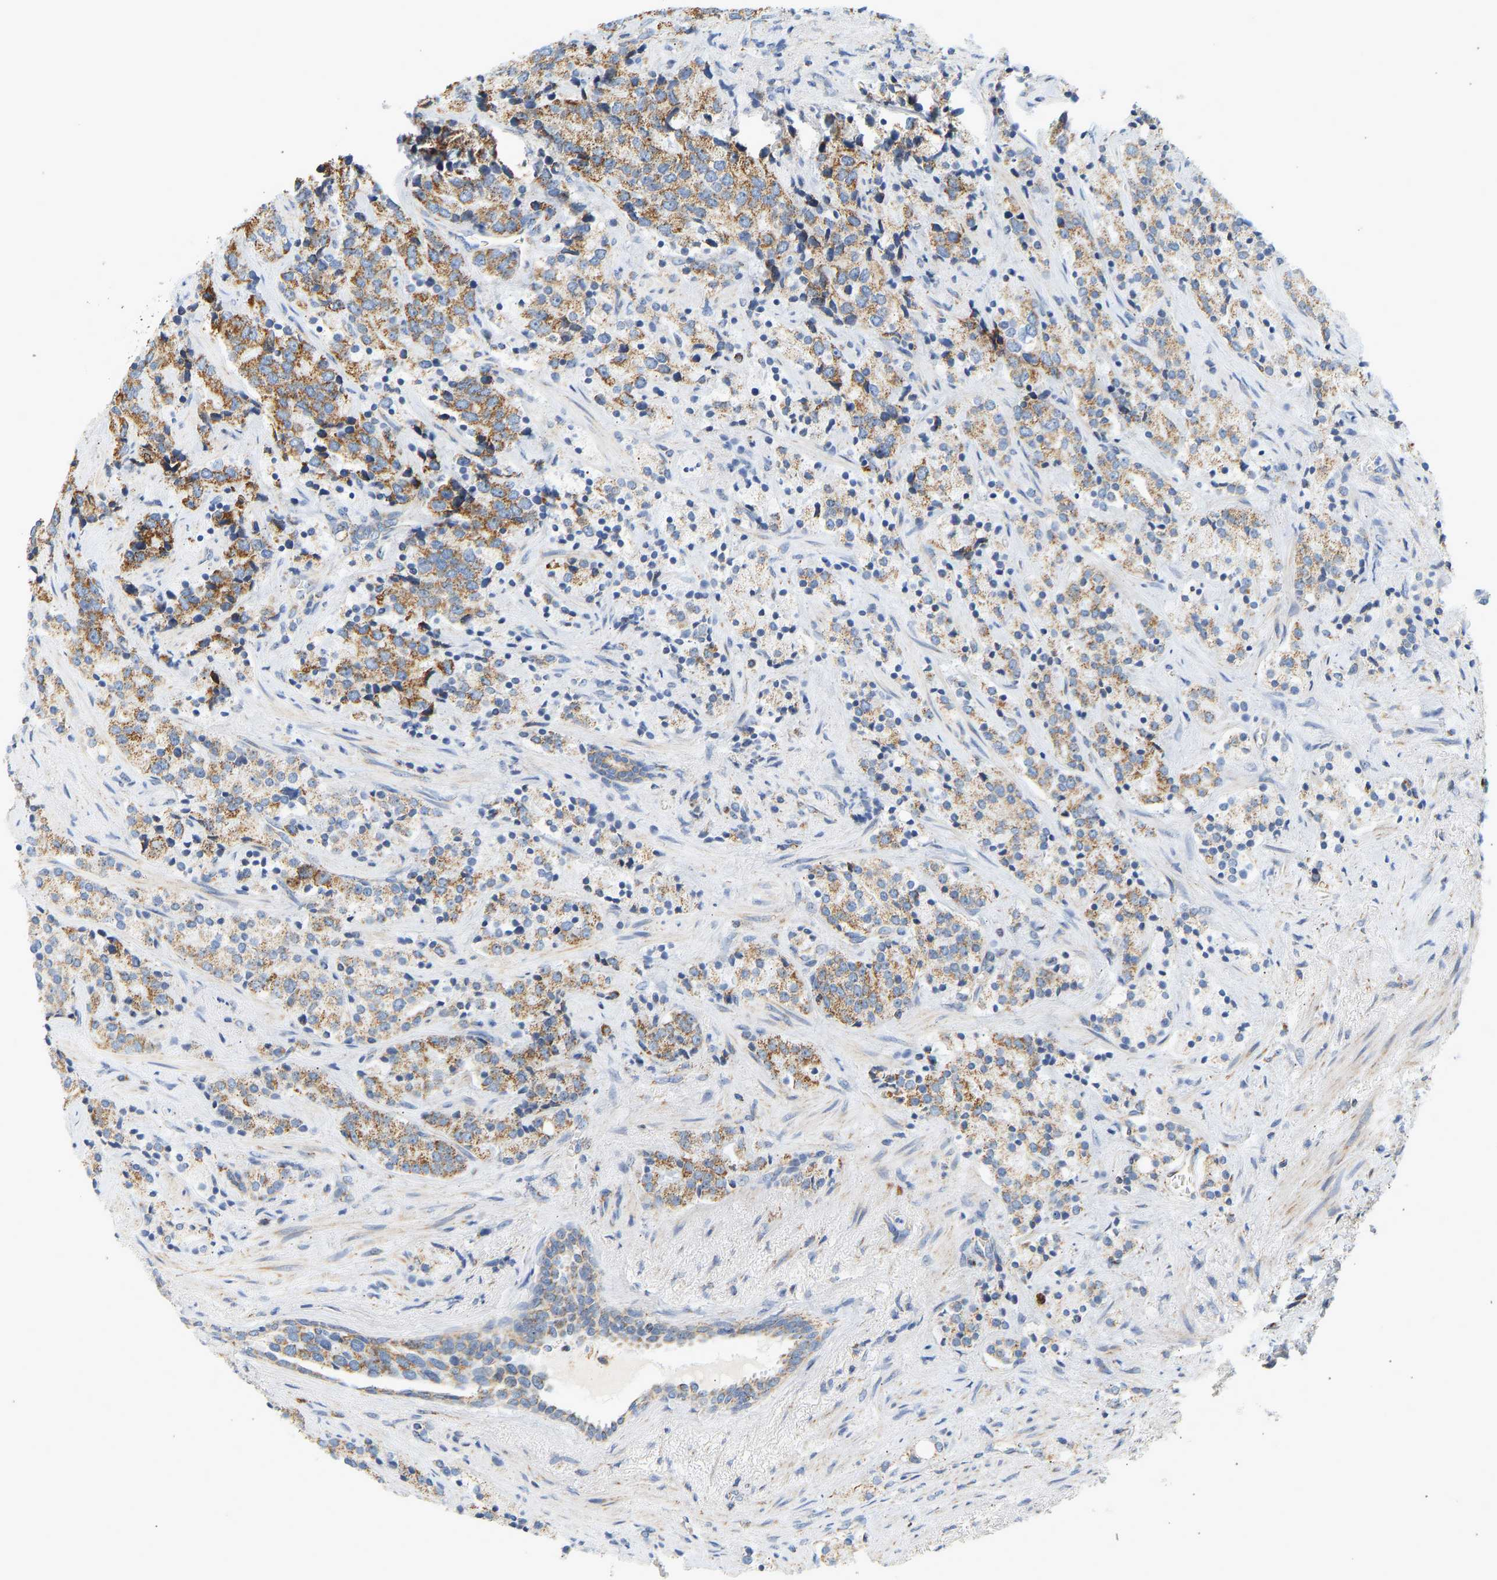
{"staining": {"intensity": "moderate", "quantity": ">75%", "location": "cytoplasmic/membranous"}, "tissue": "prostate cancer", "cell_type": "Tumor cells", "image_type": "cancer", "snomed": [{"axis": "morphology", "description": "Adenocarcinoma, High grade"}, {"axis": "topography", "description": "Prostate"}], "caption": "A brown stain labels moderate cytoplasmic/membranous staining of a protein in human prostate adenocarcinoma (high-grade) tumor cells.", "gene": "GRPEL2", "patient": {"sex": "male", "age": 71}}